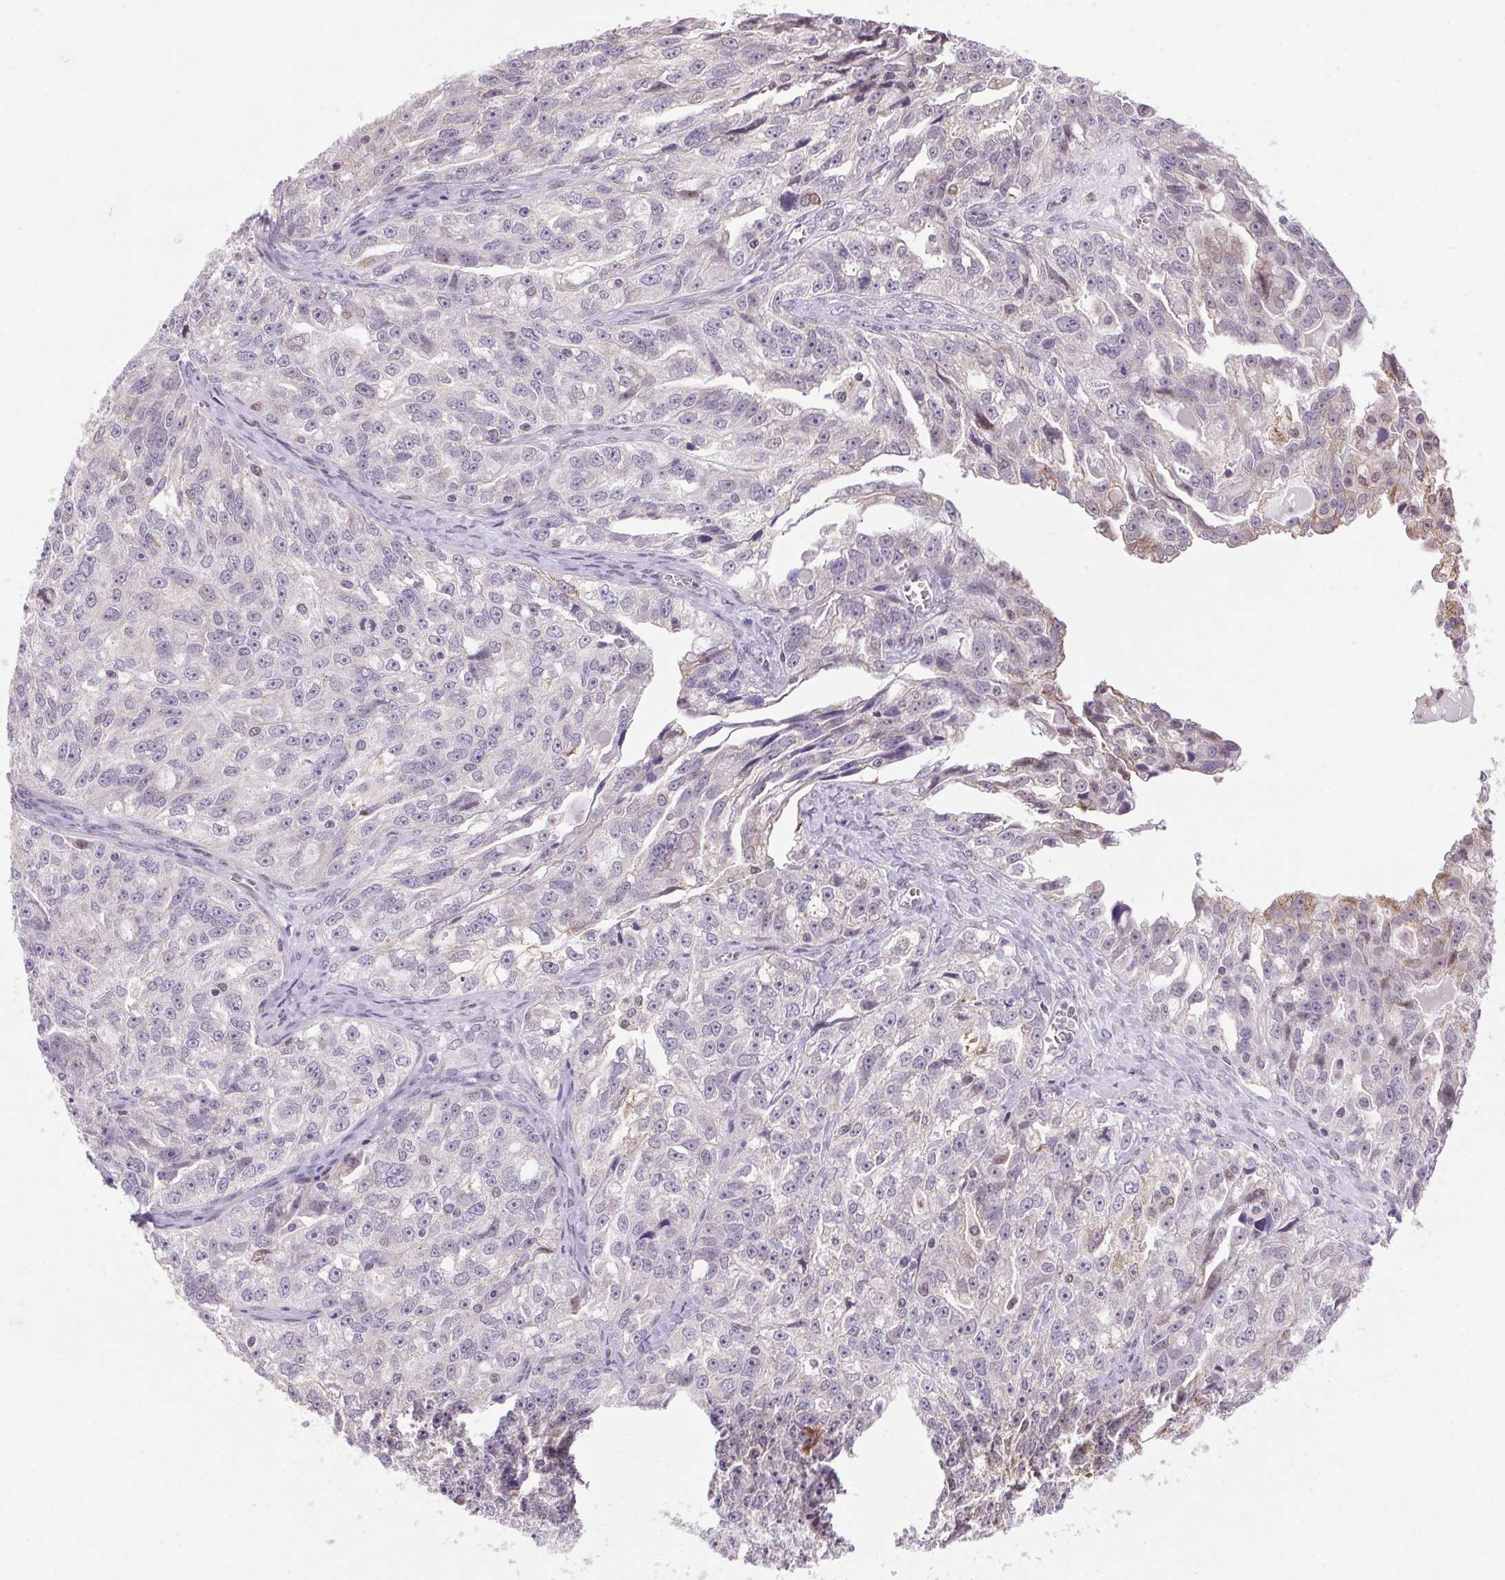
{"staining": {"intensity": "negative", "quantity": "none", "location": "none"}, "tissue": "ovarian cancer", "cell_type": "Tumor cells", "image_type": "cancer", "snomed": [{"axis": "morphology", "description": "Cystadenocarcinoma, serous, NOS"}, {"axis": "topography", "description": "Ovary"}], "caption": "Serous cystadenocarcinoma (ovarian) was stained to show a protein in brown. There is no significant staining in tumor cells. The staining was performed using DAB (3,3'-diaminobenzidine) to visualize the protein expression in brown, while the nuclei were stained in blue with hematoxylin (Magnification: 20x).", "gene": "AKR1E2", "patient": {"sex": "female", "age": 51}}